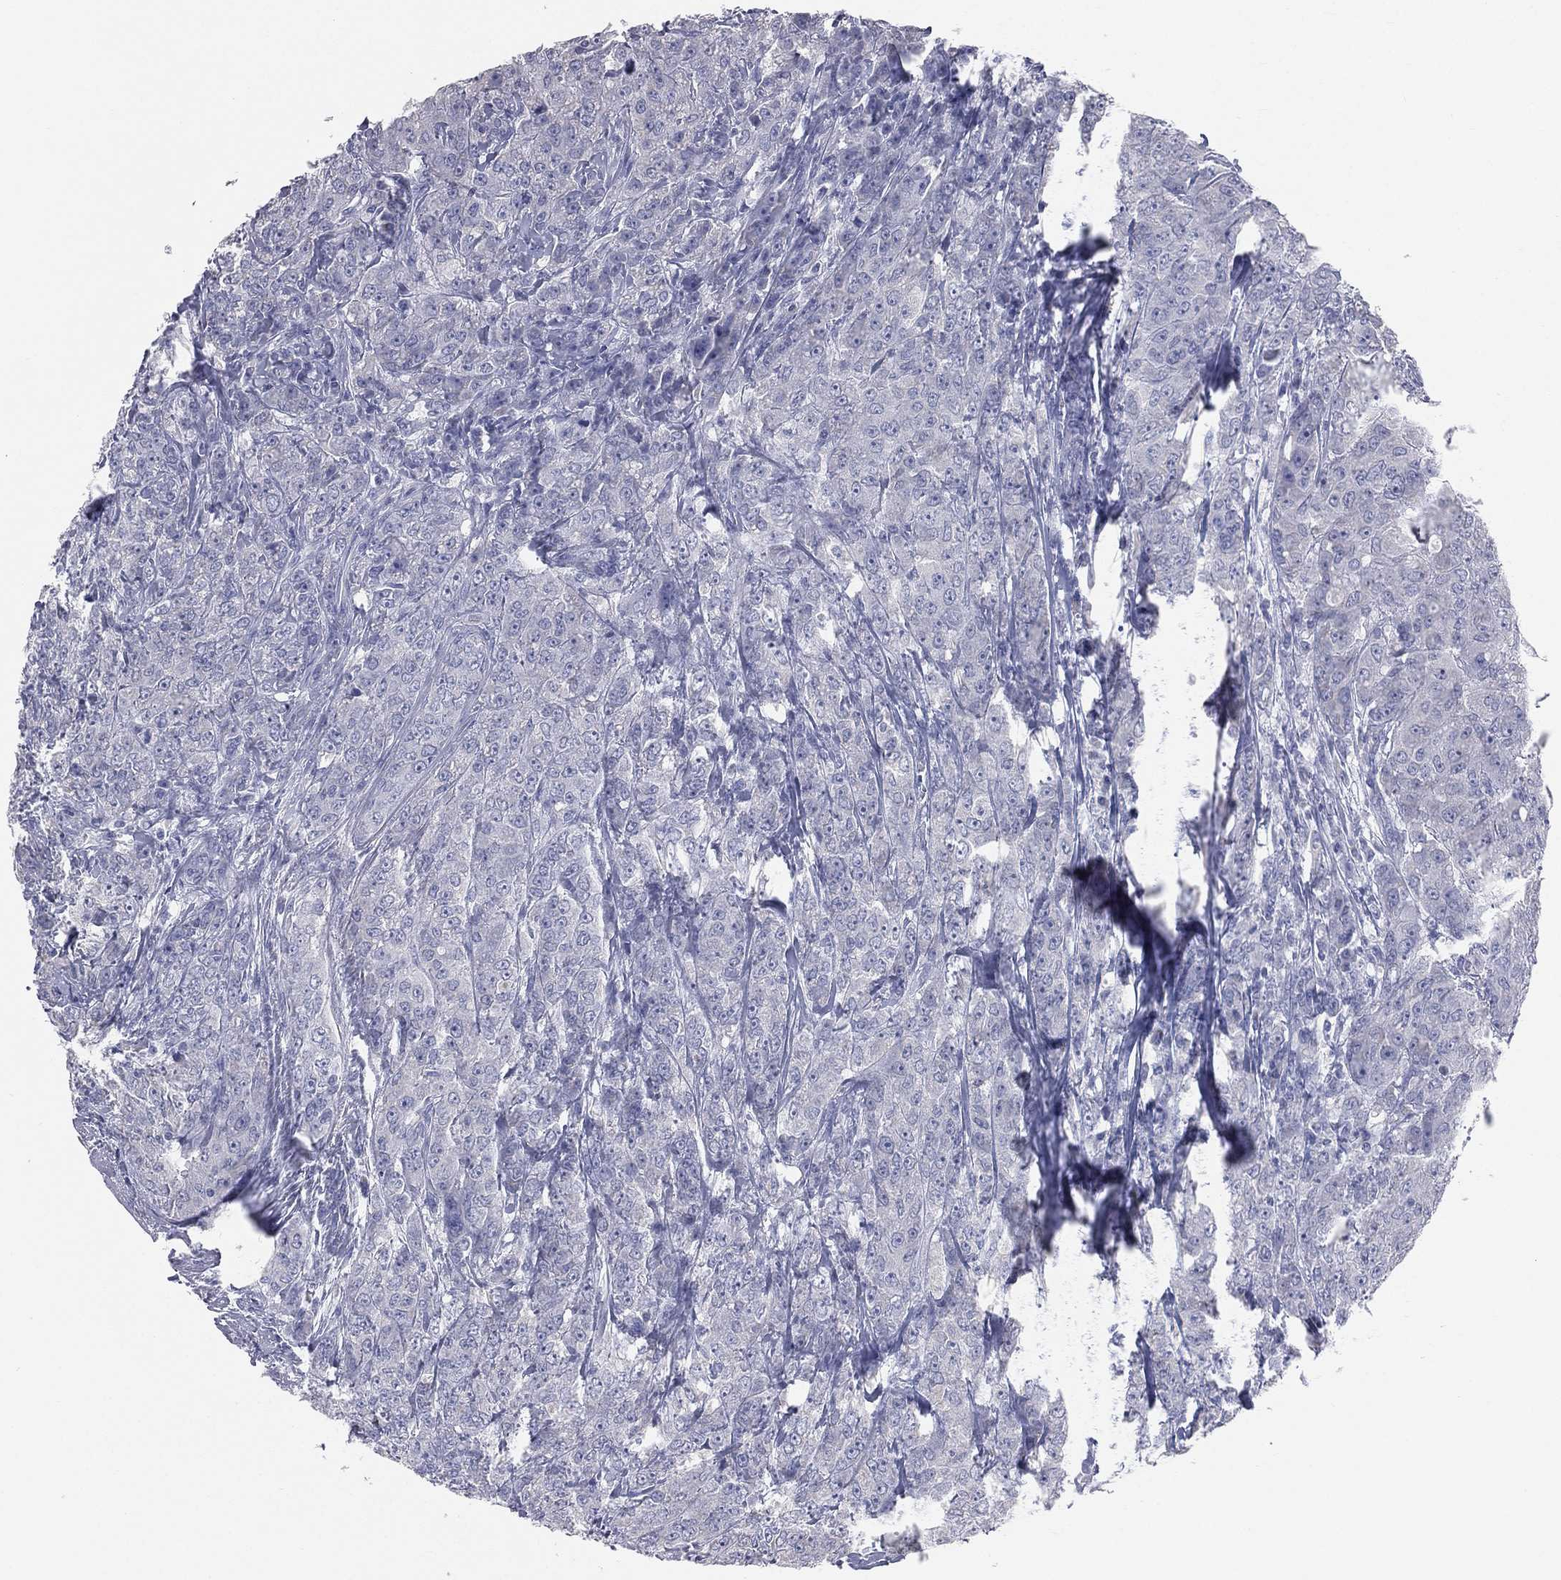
{"staining": {"intensity": "negative", "quantity": "none", "location": "none"}, "tissue": "breast cancer", "cell_type": "Tumor cells", "image_type": "cancer", "snomed": [{"axis": "morphology", "description": "Duct carcinoma"}, {"axis": "topography", "description": "Breast"}], "caption": "This is an IHC image of human breast cancer. There is no staining in tumor cells.", "gene": "STK31", "patient": {"sex": "female", "age": 43}}